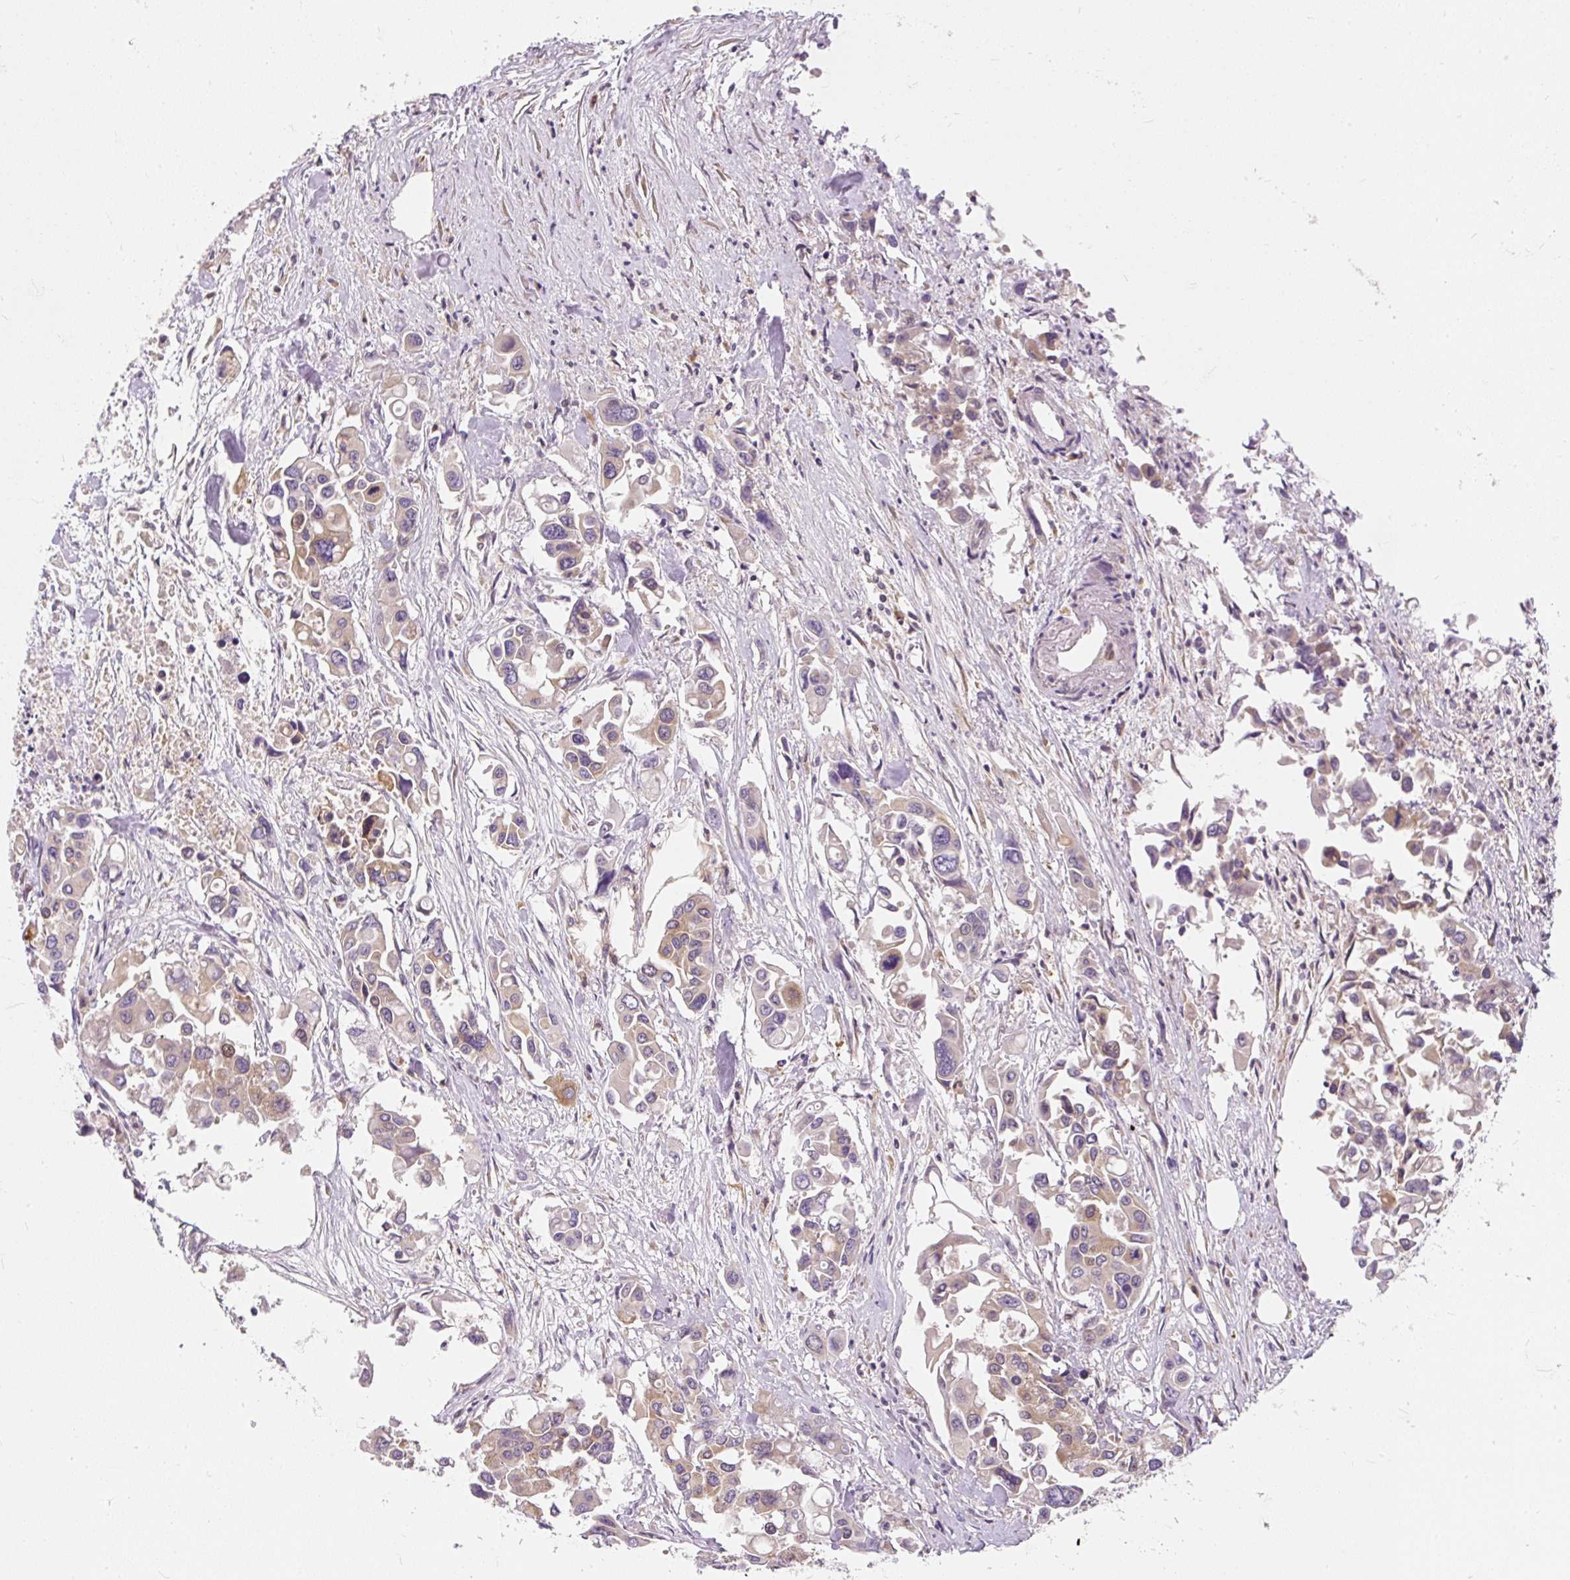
{"staining": {"intensity": "weak", "quantity": "25%-75%", "location": "cytoplasmic/membranous,nuclear"}, "tissue": "colorectal cancer", "cell_type": "Tumor cells", "image_type": "cancer", "snomed": [{"axis": "morphology", "description": "Adenocarcinoma, NOS"}, {"axis": "topography", "description": "Colon"}], "caption": "Colorectal adenocarcinoma tissue exhibits weak cytoplasmic/membranous and nuclear expression in about 25%-75% of tumor cells", "gene": "CYP20A1", "patient": {"sex": "male", "age": 77}}